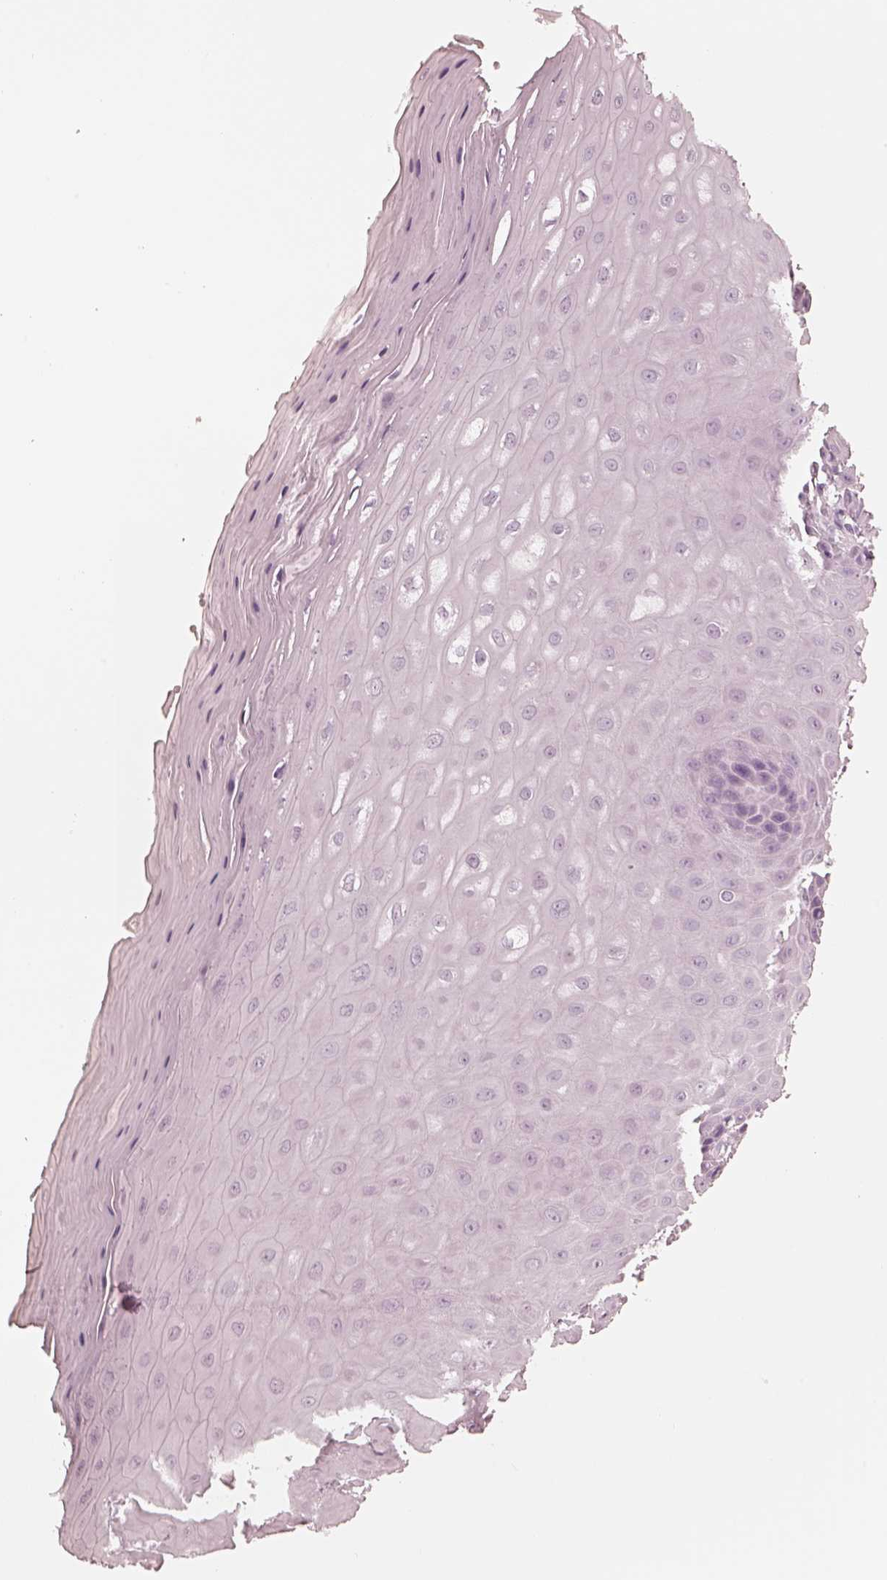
{"staining": {"intensity": "negative", "quantity": "none", "location": "none"}, "tissue": "vagina", "cell_type": "Squamous epithelial cells", "image_type": "normal", "snomed": [{"axis": "morphology", "description": "Normal tissue, NOS"}, {"axis": "topography", "description": "Vagina"}], "caption": "DAB (3,3'-diaminobenzidine) immunohistochemical staining of unremarkable vagina shows no significant staining in squamous epithelial cells.", "gene": "CALR3", "patient": {"sex": "female", "age": 83}}